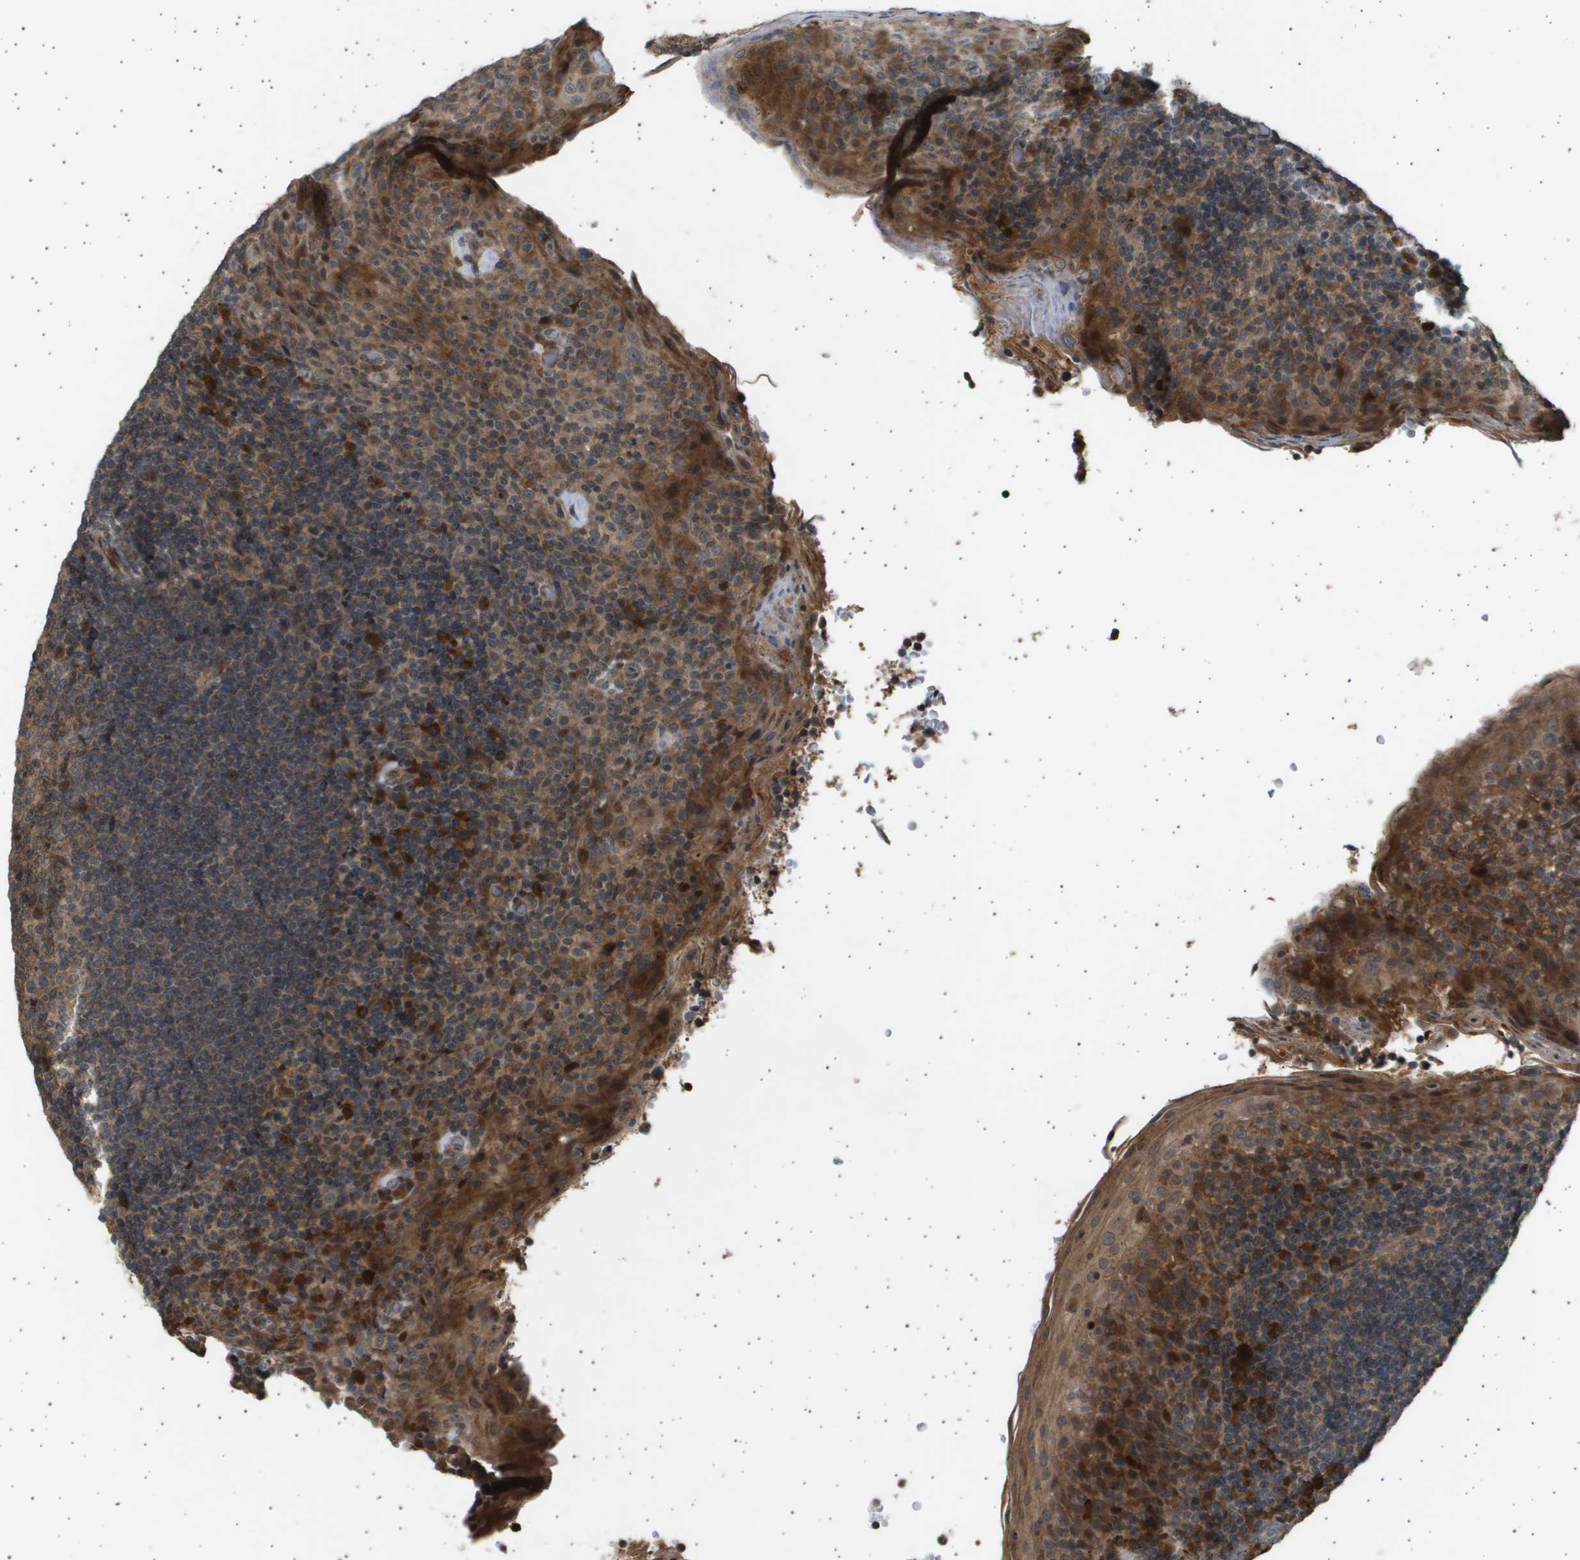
{"staining": {"intensity": "strong", "quantity": "<25%", "location": "cytoplasmic/membranous"}, "tissue": "tonsil", "cell_type": "Germinal center cells", "image_type": "normal", "snomed": [{"axis": "morphology", "description": "Normal tissue, NOS"}, {"axis": "topography", "description": "Tonsil"}], "caption": "An immunohistochemistry (IHC) micrograph of unremarkable tissue is shown. Protein staining in brown highlights strong cytoplasmic/membranous positivity in tonsil within germinal center cells.", "gene": "TNRC6A", "patient": {"sex": "male", "age": 17}}